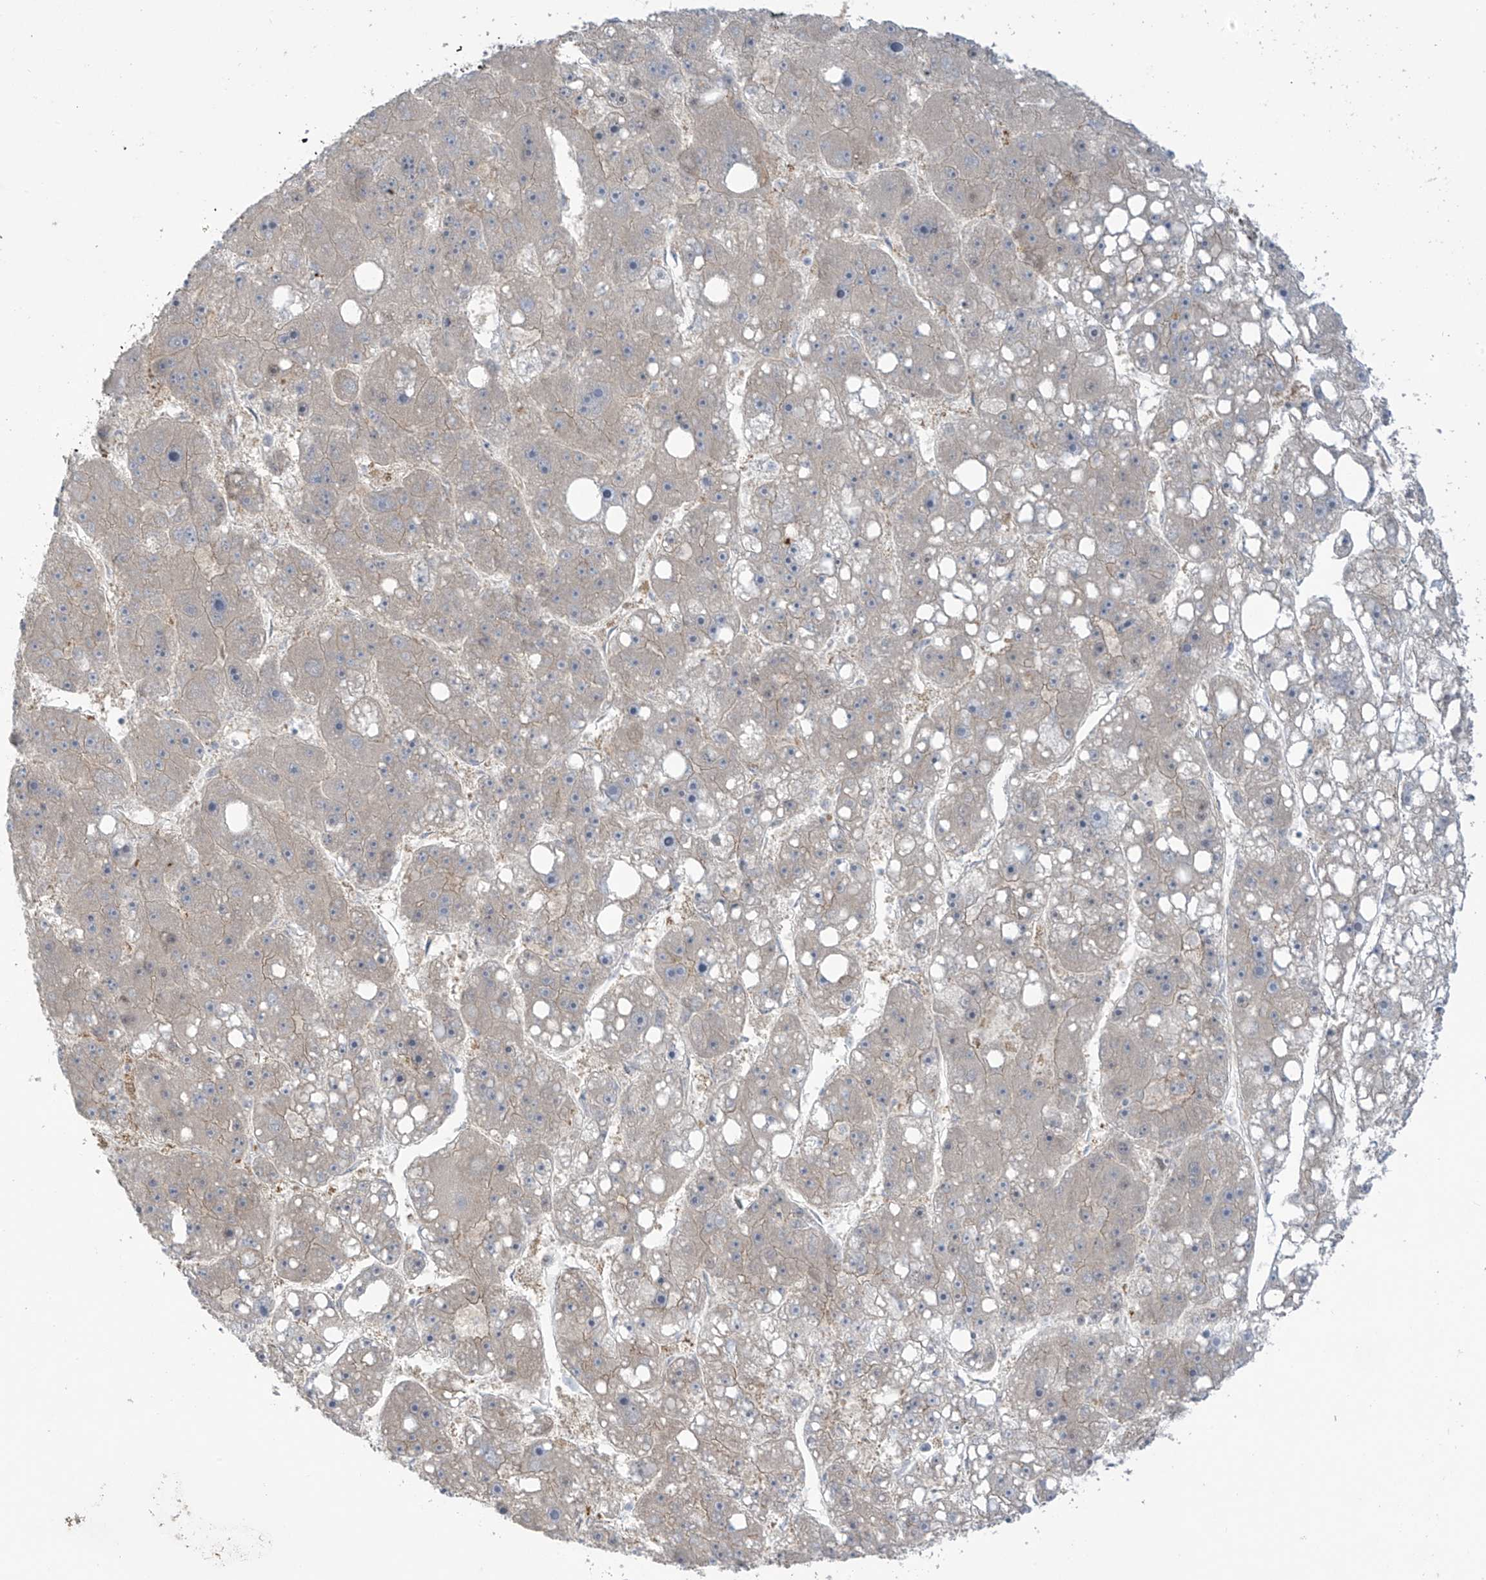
{"staining": {"intensity": "negative", "quantity": "none", "location": "none"}, "tissue": "liver cancer", "cell_type": "Tumor cells", "image_type": "cancer", "snomed": [{"axis": "morphology", "description": "Carcinoma, Hepatocellular, NOS"}, {"axis": "topography", "description": "Liver"}], "caption": "Tumor cells are negative for brown protein staining in hepatocellular carcinoma (liver). (DAB immunohistochemistry (IHC) with hematoxylin counter stain).", "gene": "EIPR1", "patient": {"sex": "female", "age": 61}}